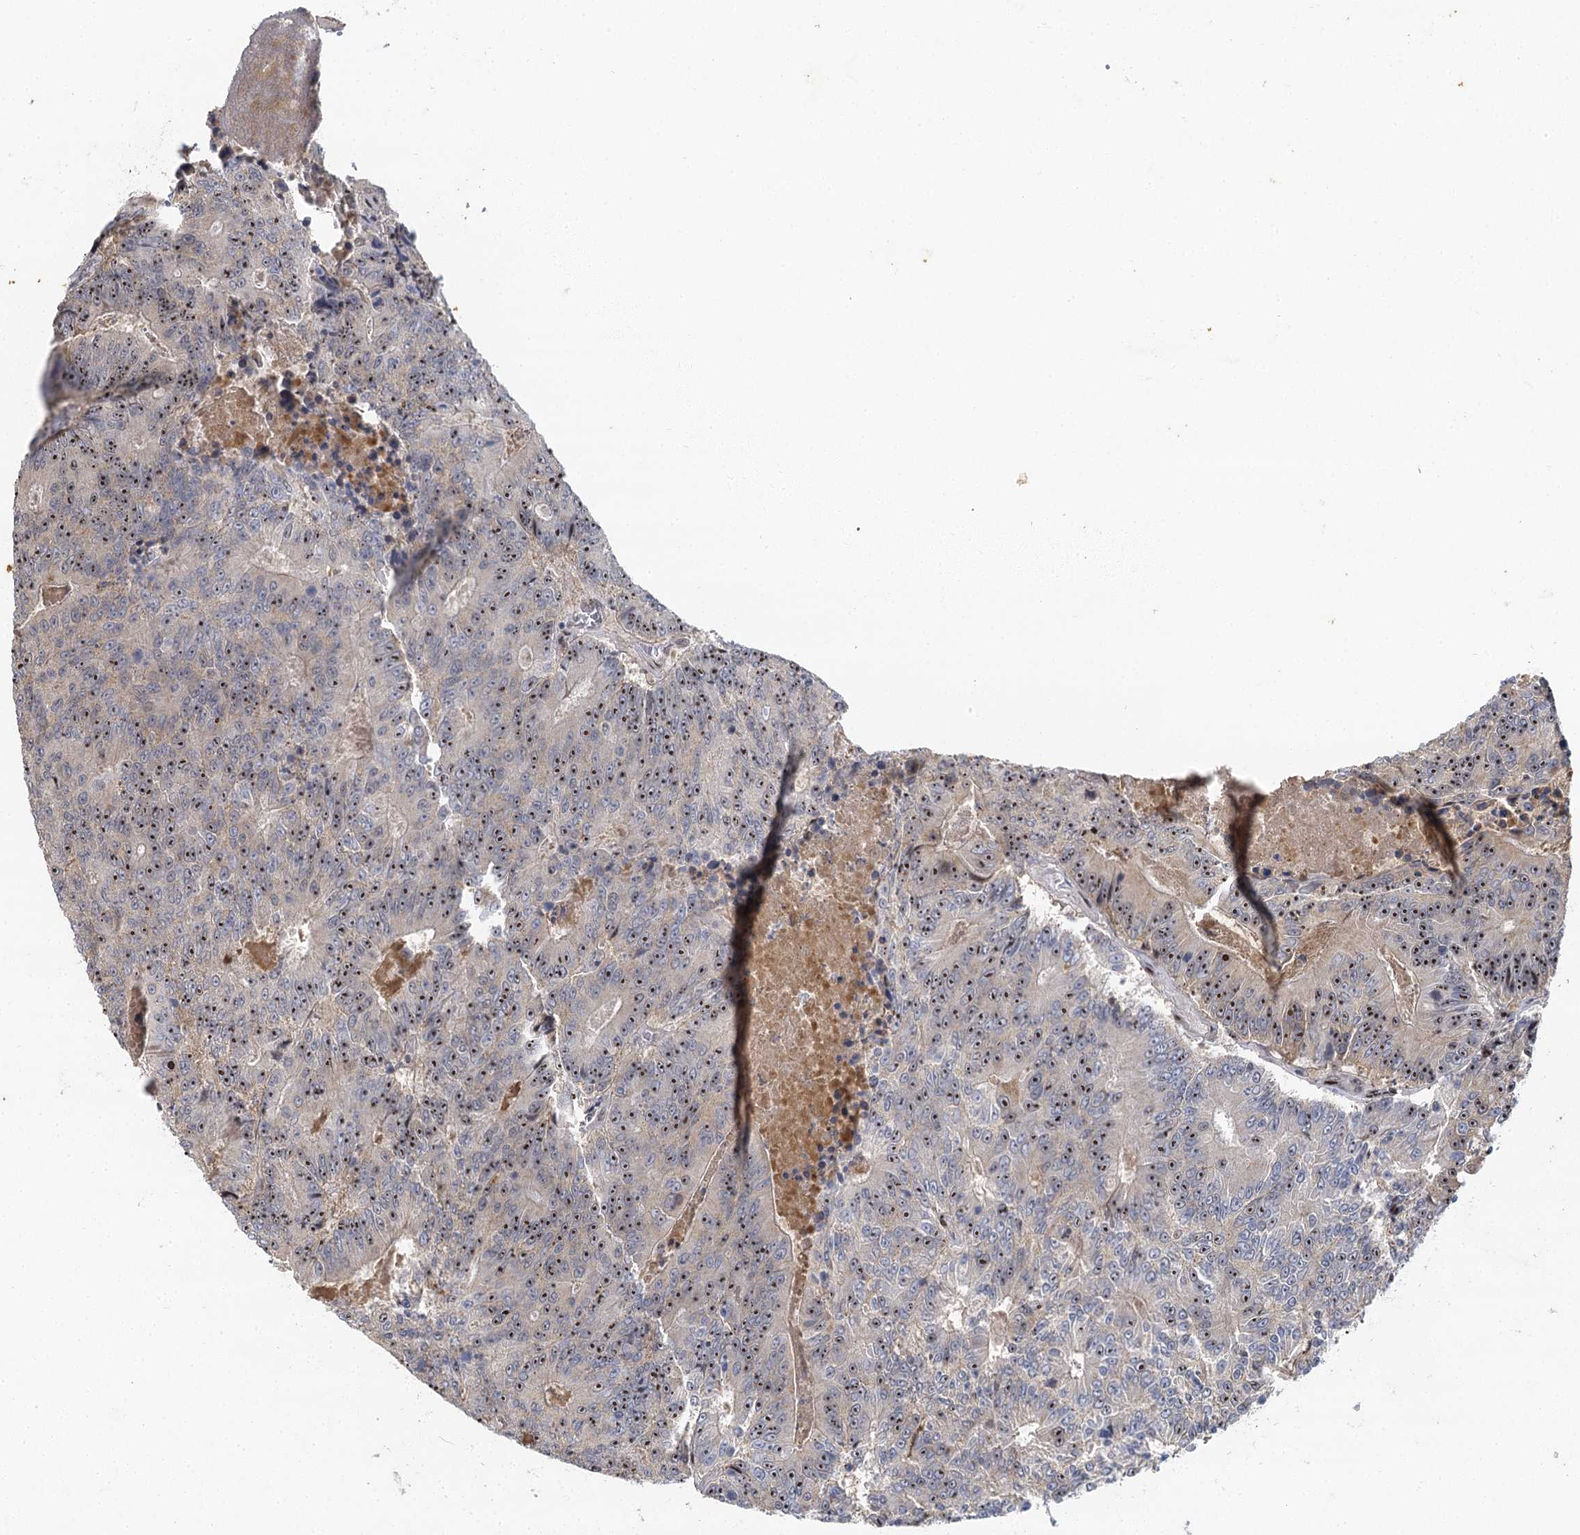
{"staining": {"intensity": "moderate", "quantity": "25%-75%", "location": "nuclear"}, "tissue": "colorectal cancer", "cell_type": "Tumor cells", "image_type": "cancer", "snomed": [{"axis": "morphology", "description": "Adenocarcinoma, NOS"}, {"axis": "topography", "description": "Colon"}], "caption": "The immunohistochemical stain labels moderate nuclear expression in tumor cells of colorectal adenocarcinoma tissue. (DAB IHC with brightfield microscopy, high magnification).", "gene": "IL11RA", "patient": {"sex": "male", "age": 83}}